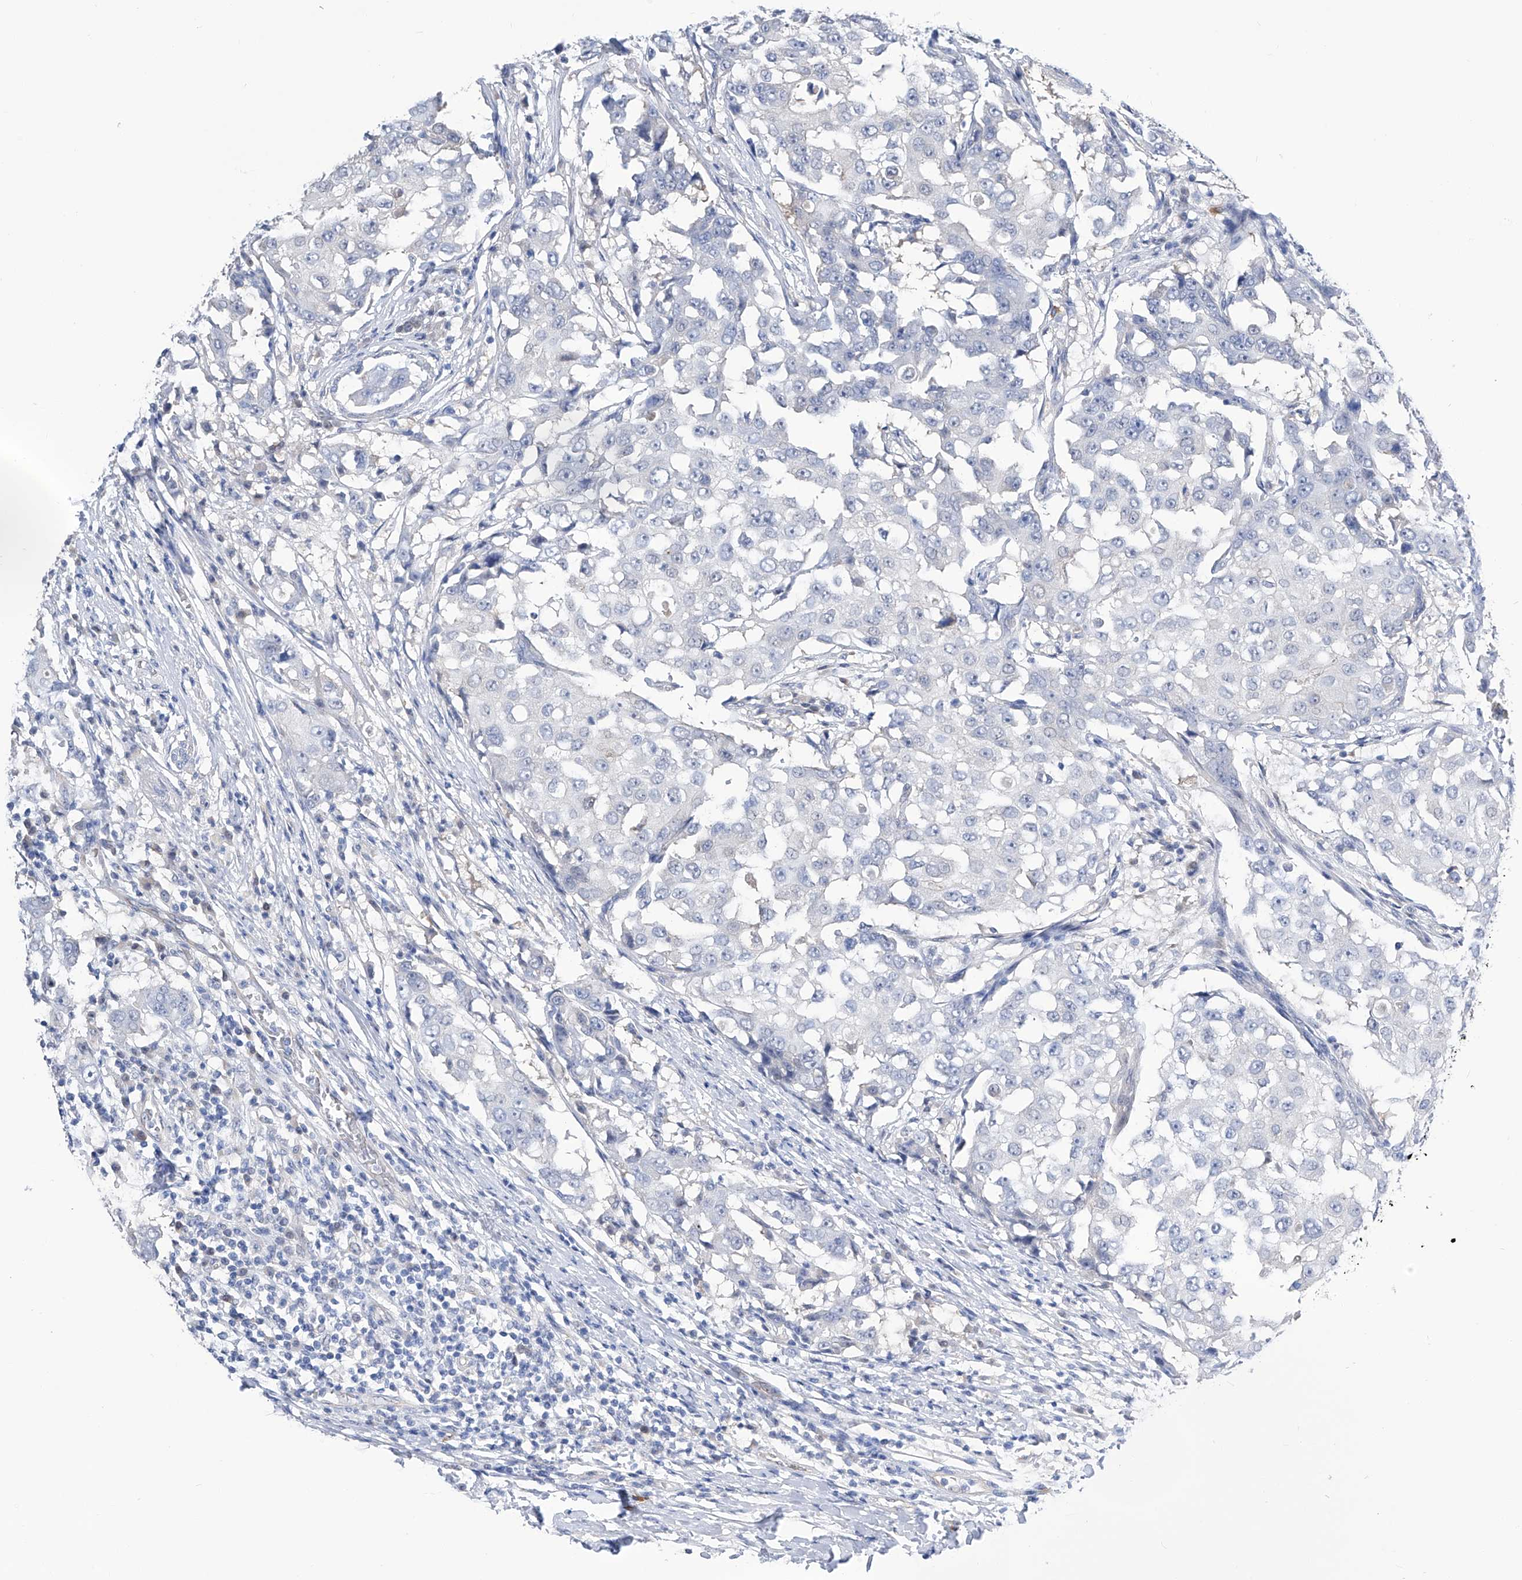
{"staining": {"intensity": "negative", "quantity": "none", "location": "none"}, "tissue": "breast cancer", "cell_type": "Tumor cells", "image_type": "cancer", "snomed": [{"axis": "morphology", "description": "Duct carcinoma"}, {"axis": "topography", "description": "Breast"}], "caption": "A histopathology image of human breast cancer (invasive ductal carcinoma) is negative for staining in tumor cells.", "gene": "PGM3", "patient": {"sex": "female", "age": 27}}